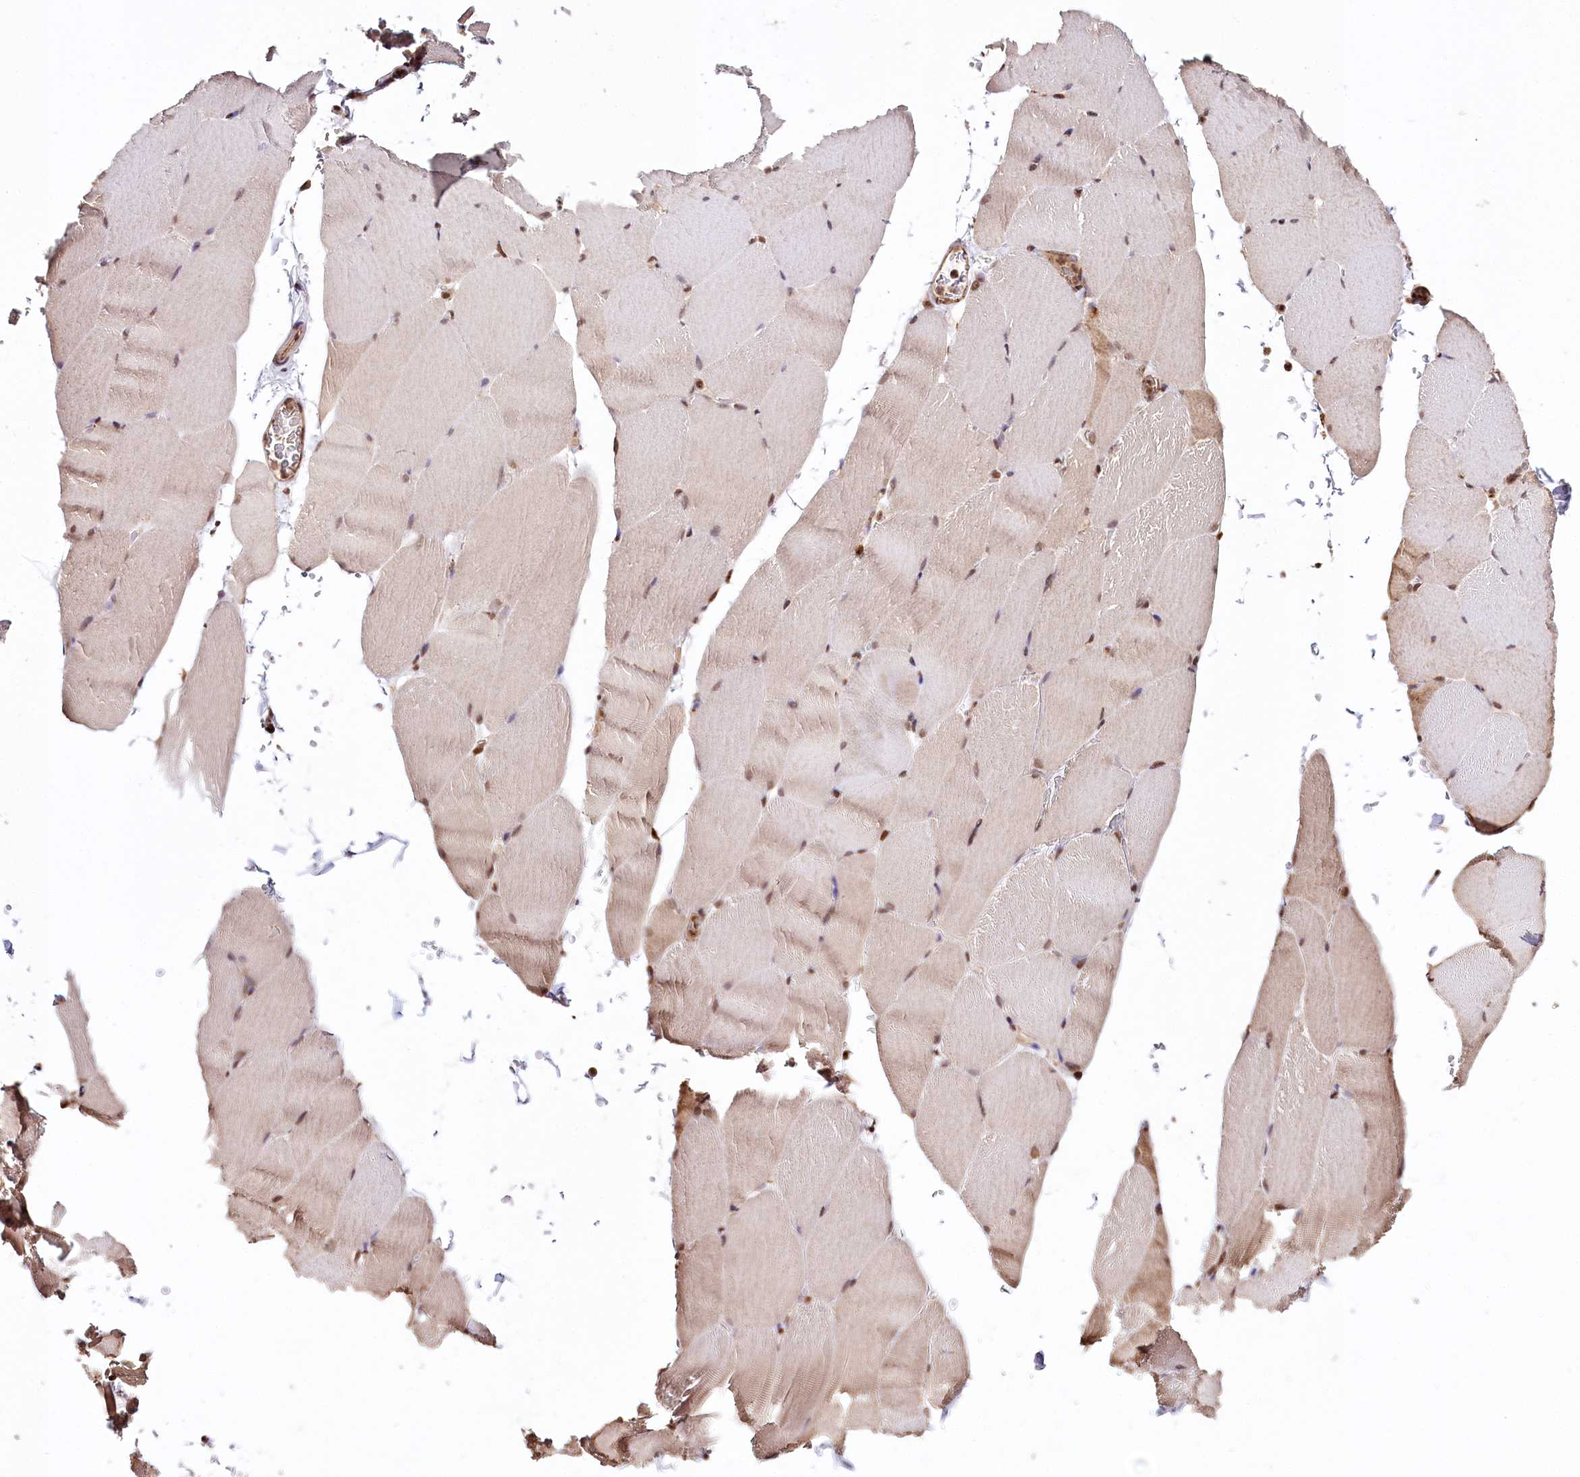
{"staining": {"intensity": "moderate", "quantity": ">75%", "location": "cytoplasmic/membranous,nuclear"}, "tissue": "skeletal muscle", "cell_type": "Myocytes", "image_type": "normal", "snomed": [{"axis": "morphology", "description": "Normal tissue, NOS"}, {"axis": "topography", "description": "Skeletal muscle"}, {"axis": "topography", "description": "Parathyroid gland"}], "caption": "Protein expression by immunohistochemistry (IHC) exhibits moderate cytoplasmic/membranous,nuclear positivity in approximately >75% of myocytes in benign skeletal muscle. The staining was performed using DAB (3,3'-diaminobenzidine) to visualize the protein expression in brown, while the nuclei were stained in blue with hematoxylin (Magnification: 20x).", "gene": "HOXC8", "patient": {"sex": "female", "age": 37}}